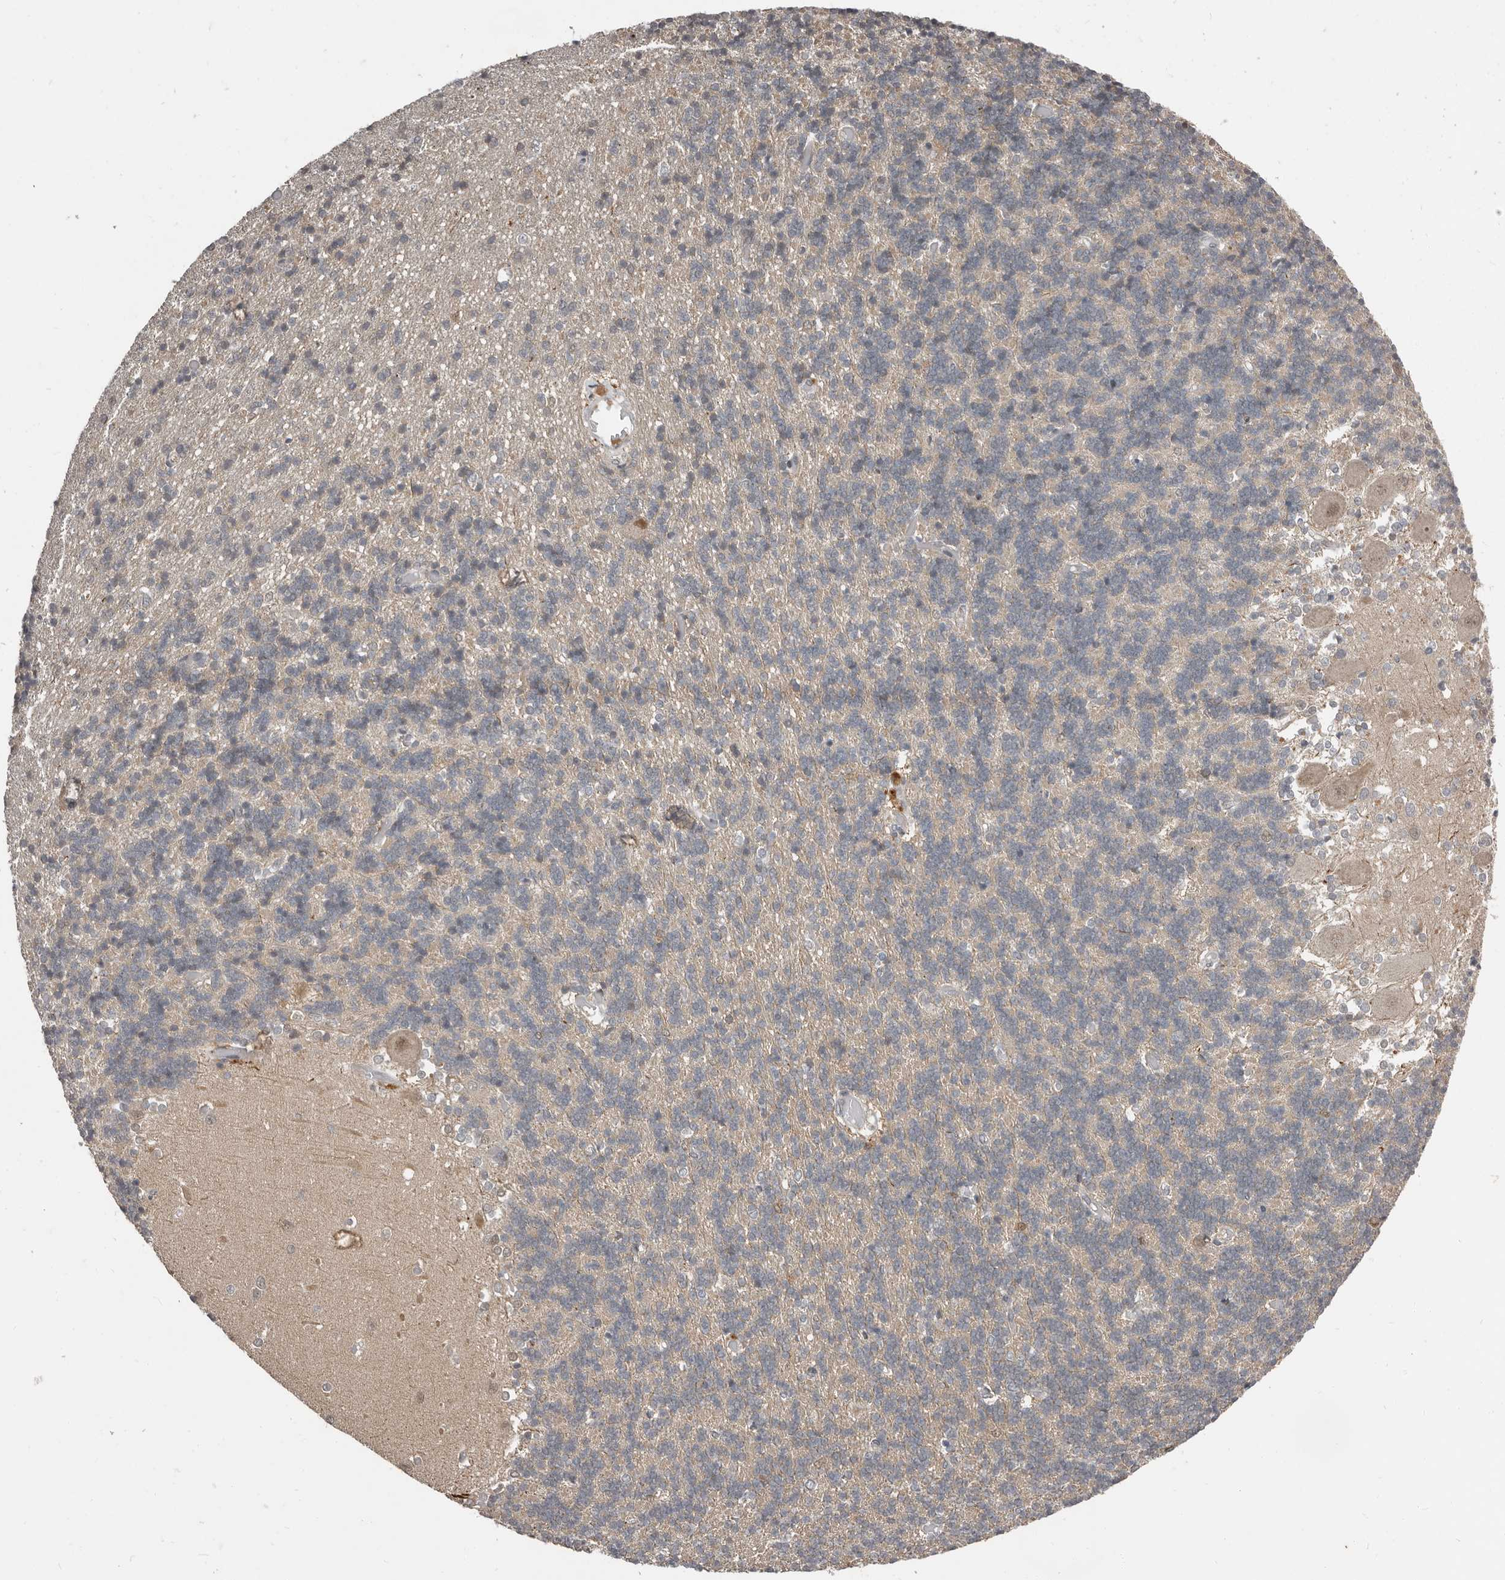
{"staining": {"intensity": "weak", "quantity": "25%-75%", "location": "cytoplasmic/membranous"}, "tissue": "cerebellum", "cell_type": "Cells in granular layer", "image_type": "normal", "snomed": [{"axis": "morphology", "description": "Normal tissue, NOS"}, {"axis": "topography", "description": "Cerebellum"}], "caption": "High-magnification brightfield microscopy of benign cerebellum stained with DAB (brown) and counterstained with hematoxylin (blue). cells in granular layer exhibit weak cytoplasmic/membranous positivity is identified in about25%-75% of cells. The protein of interest is shown in brown color, while the nuclei are stained blue.", "gene": "APOL6", "patient": {"sex": "male", "age": 37}}